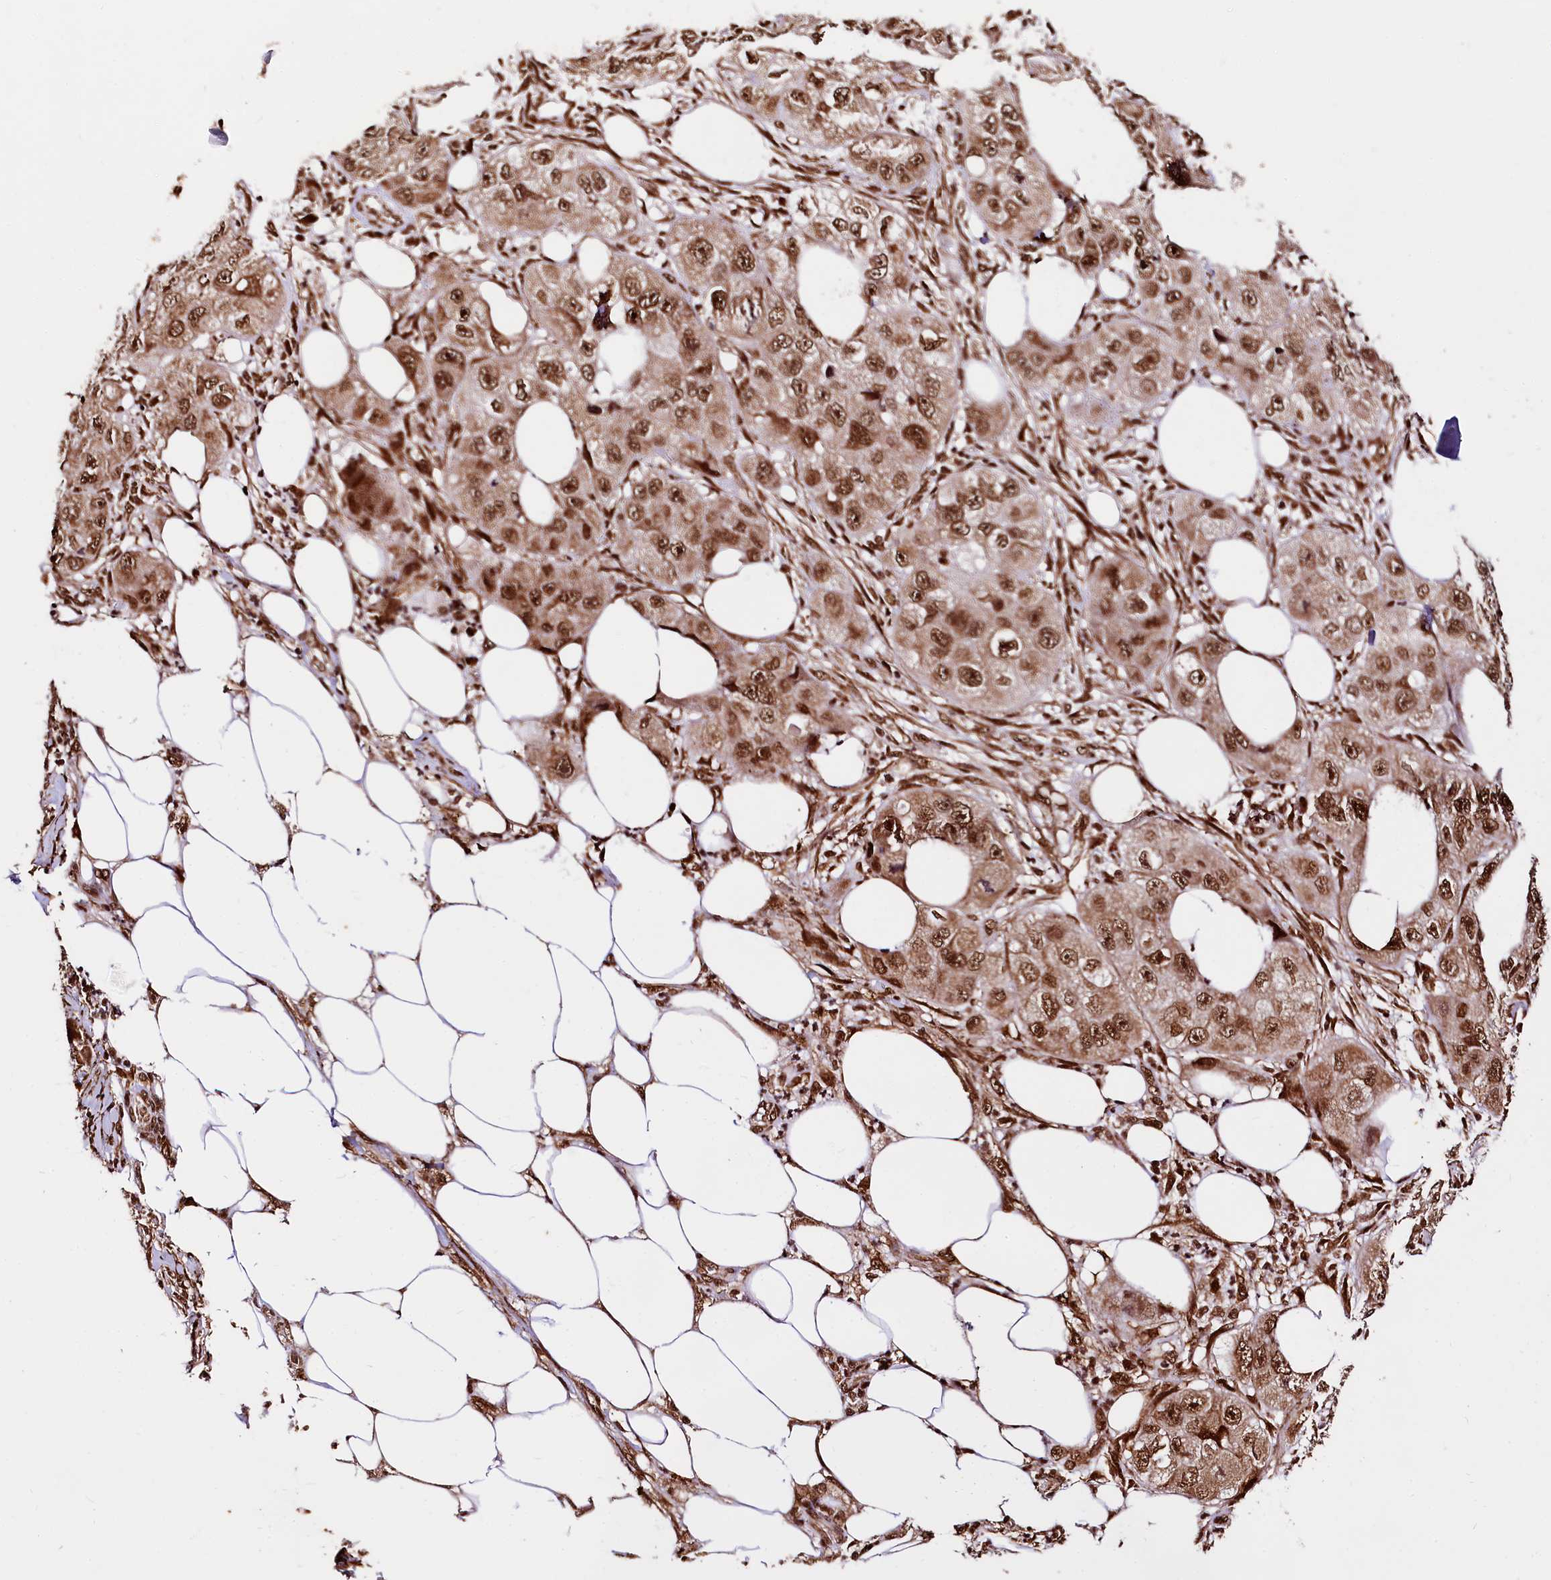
{"staining": {"intensity": "moderate", "quantity": ">75%", "location": "nuclear"}, "tissue": "skin cancer", "cell_type": "Tumor cells", "image_type": "cancer", "snomed": [{"axis": "morphology", "description": "Squamous cell carcinoma, NOS"}, {"axis": "topography", "description": "Skin"}, {"axis": "topography", "description": "Subcutis"}], "caption": "Immunohistochemistry (IHC) micrograph of neoplastic tissue: human skin cancer (squamous cell carcinoma) stained using immunohistochemistry reveals medium levels of moderate protein expression localized specifically in the nuclear of tumor cells, appearing as a nuclear brown color.", "gene": "PDS5B", "patient": {"sex": "male", "age": 73}}